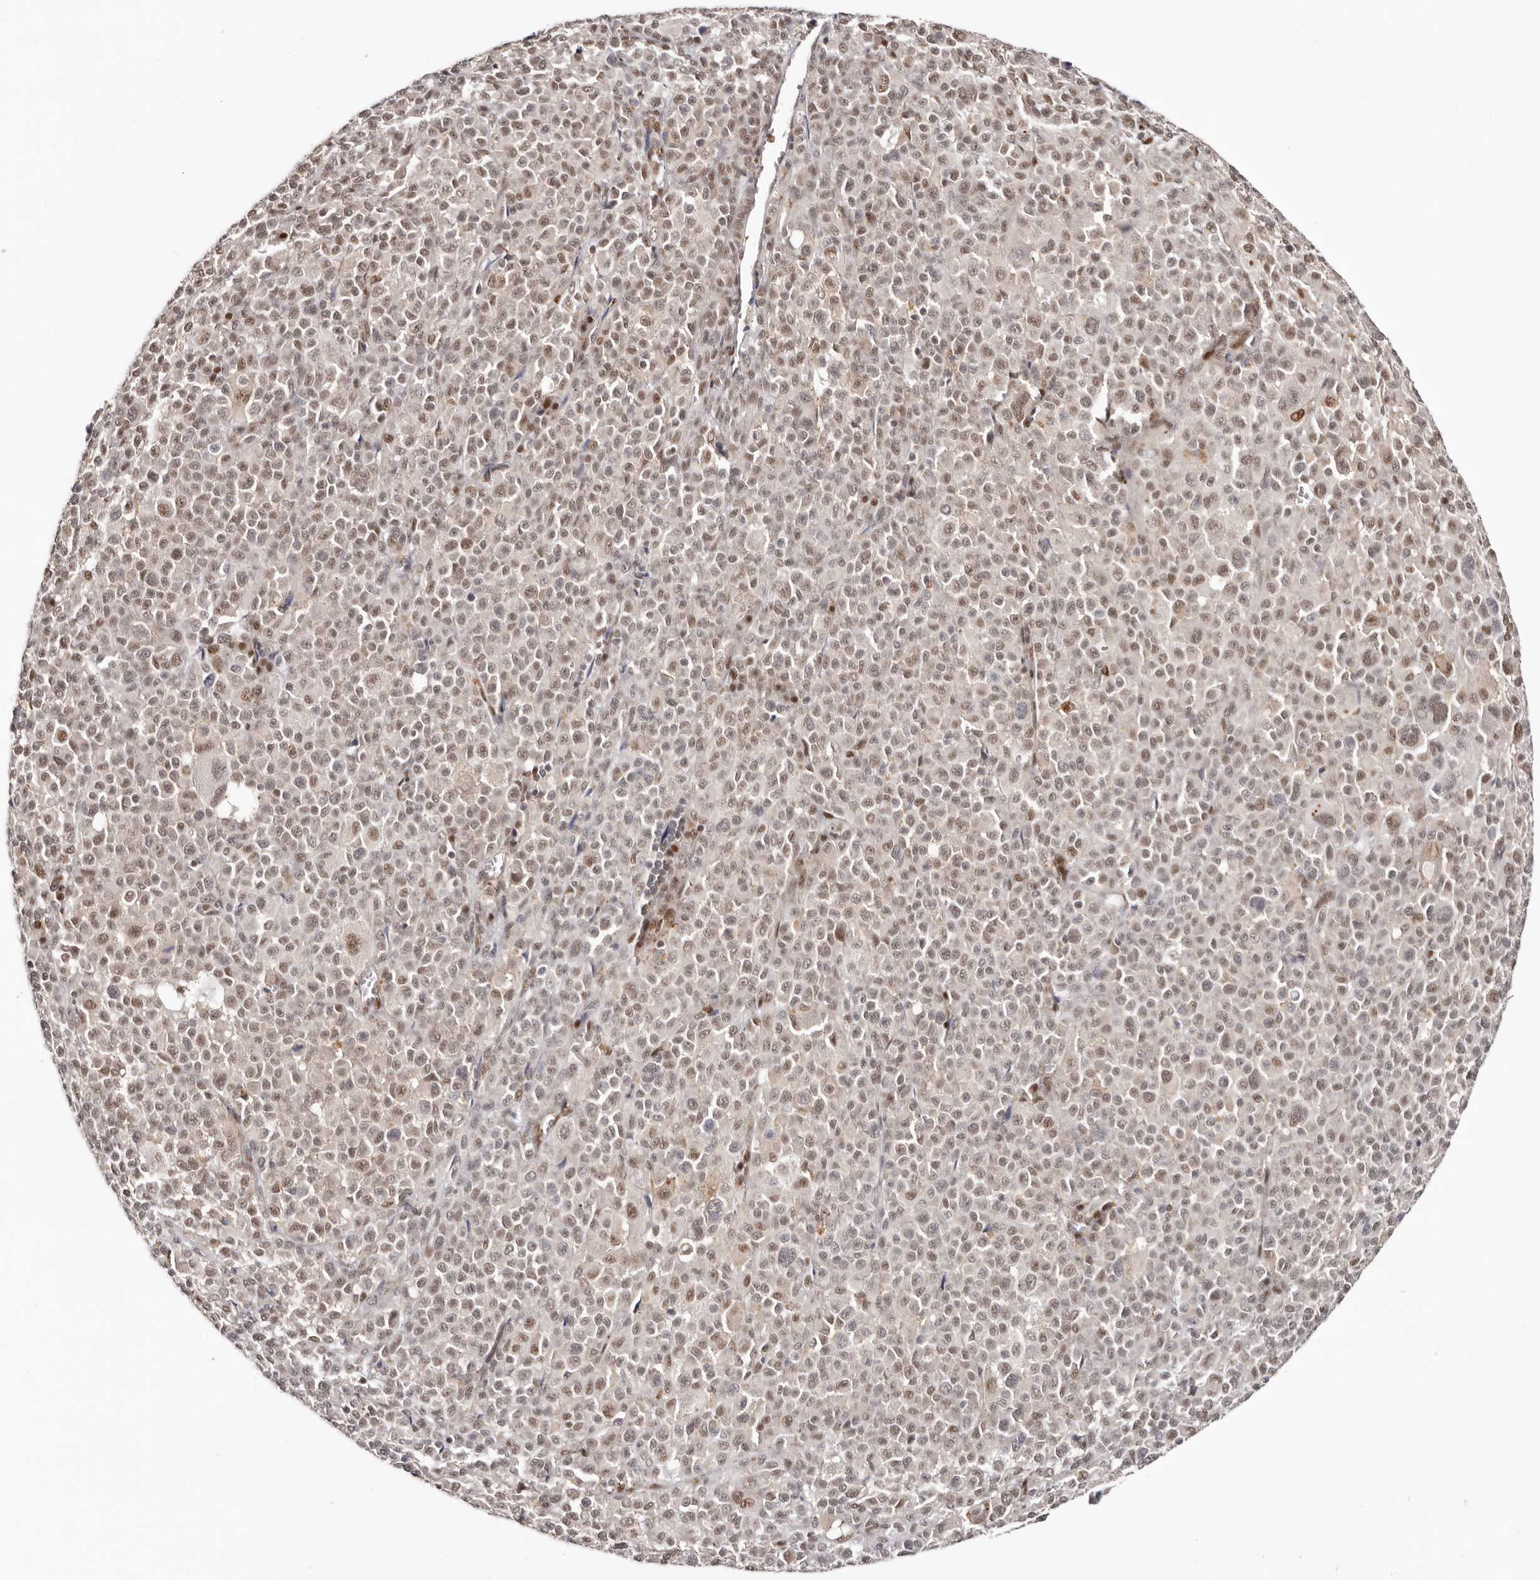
{"staining": {"intensity": "moderate", "quantity": ">75%", "location": "nuclear"}, "tissue": "melanoma", "cell_type": "Tumor cells", "image_type": "cancer", "snomed": [{"axis": "morphology", "description": "Malignant melanoma, Metastatic site"}, {"axis": "topography", "description": "Skin"}], "caption": "IHC of human melanoma reveals medium levels of moderate nuclear positivity in approximately >75% of tumor cells.", "gene": "SMAD7", "patient": {"sex": "female", "age": 74}}